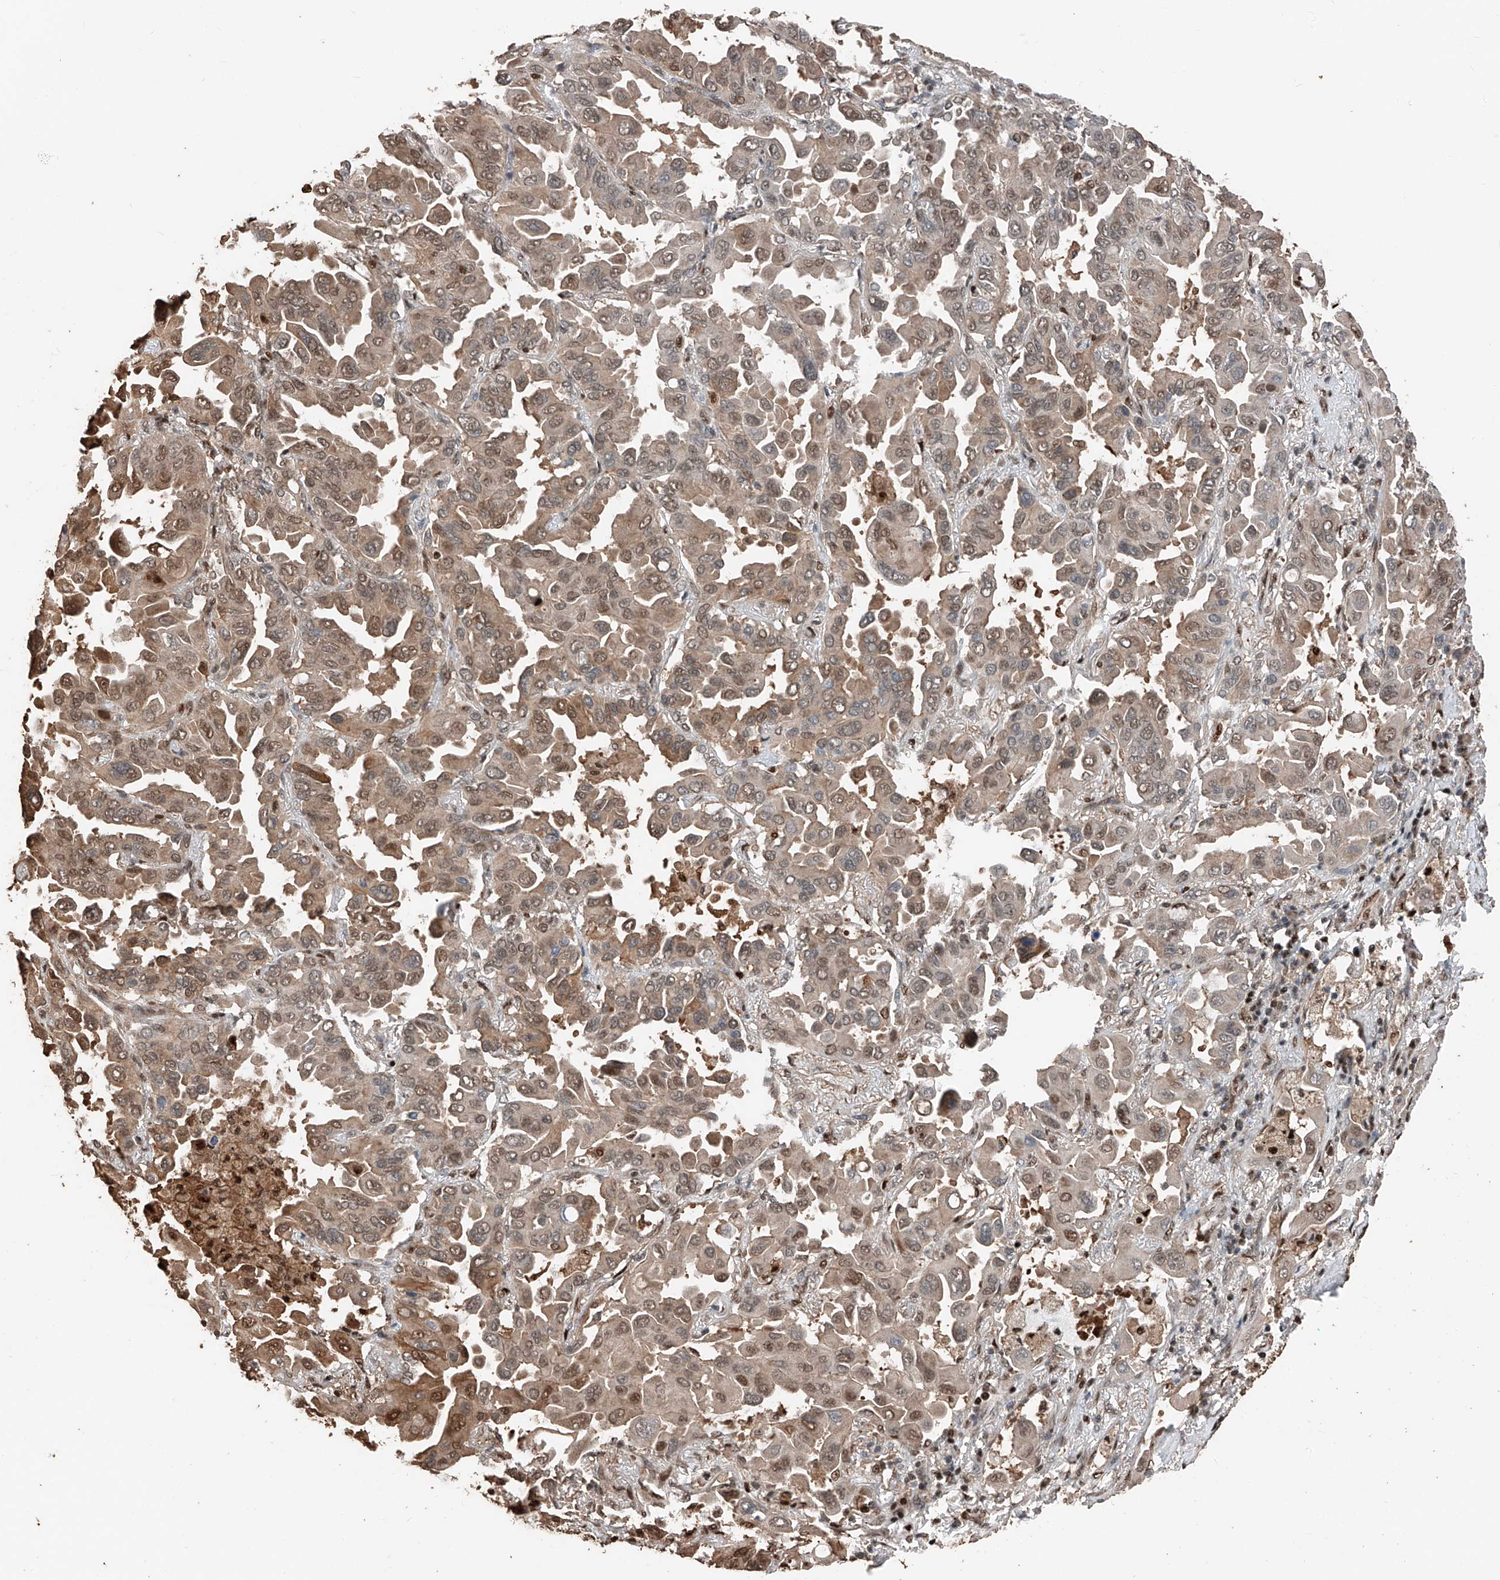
{"staining": {"intensity": "moderate", "quantity": "25%-75%", "location": "cytoplasmic/membranous,nuclear"}, "tissue": "lung cancer", "cell_type": "Tumor cells", "image_type": "cancer", "snomed": [{"axis": "morphology", "description": "Adenocarcinoma, NOS"}, {"axis": "topography", "description": "Lung"}], "caption": "This photomicrograph displays adenocarcinoma (lung) stained with immunohistochemistry (IHC) to label a protein in brown. The cytoplasmic/membranous and nuclear of tumor cells show moderate positivity for the protein. Nuclei are counter-stained blue.", "gene": "RMND1", "patient": {"sex": "male", "age": 64}}